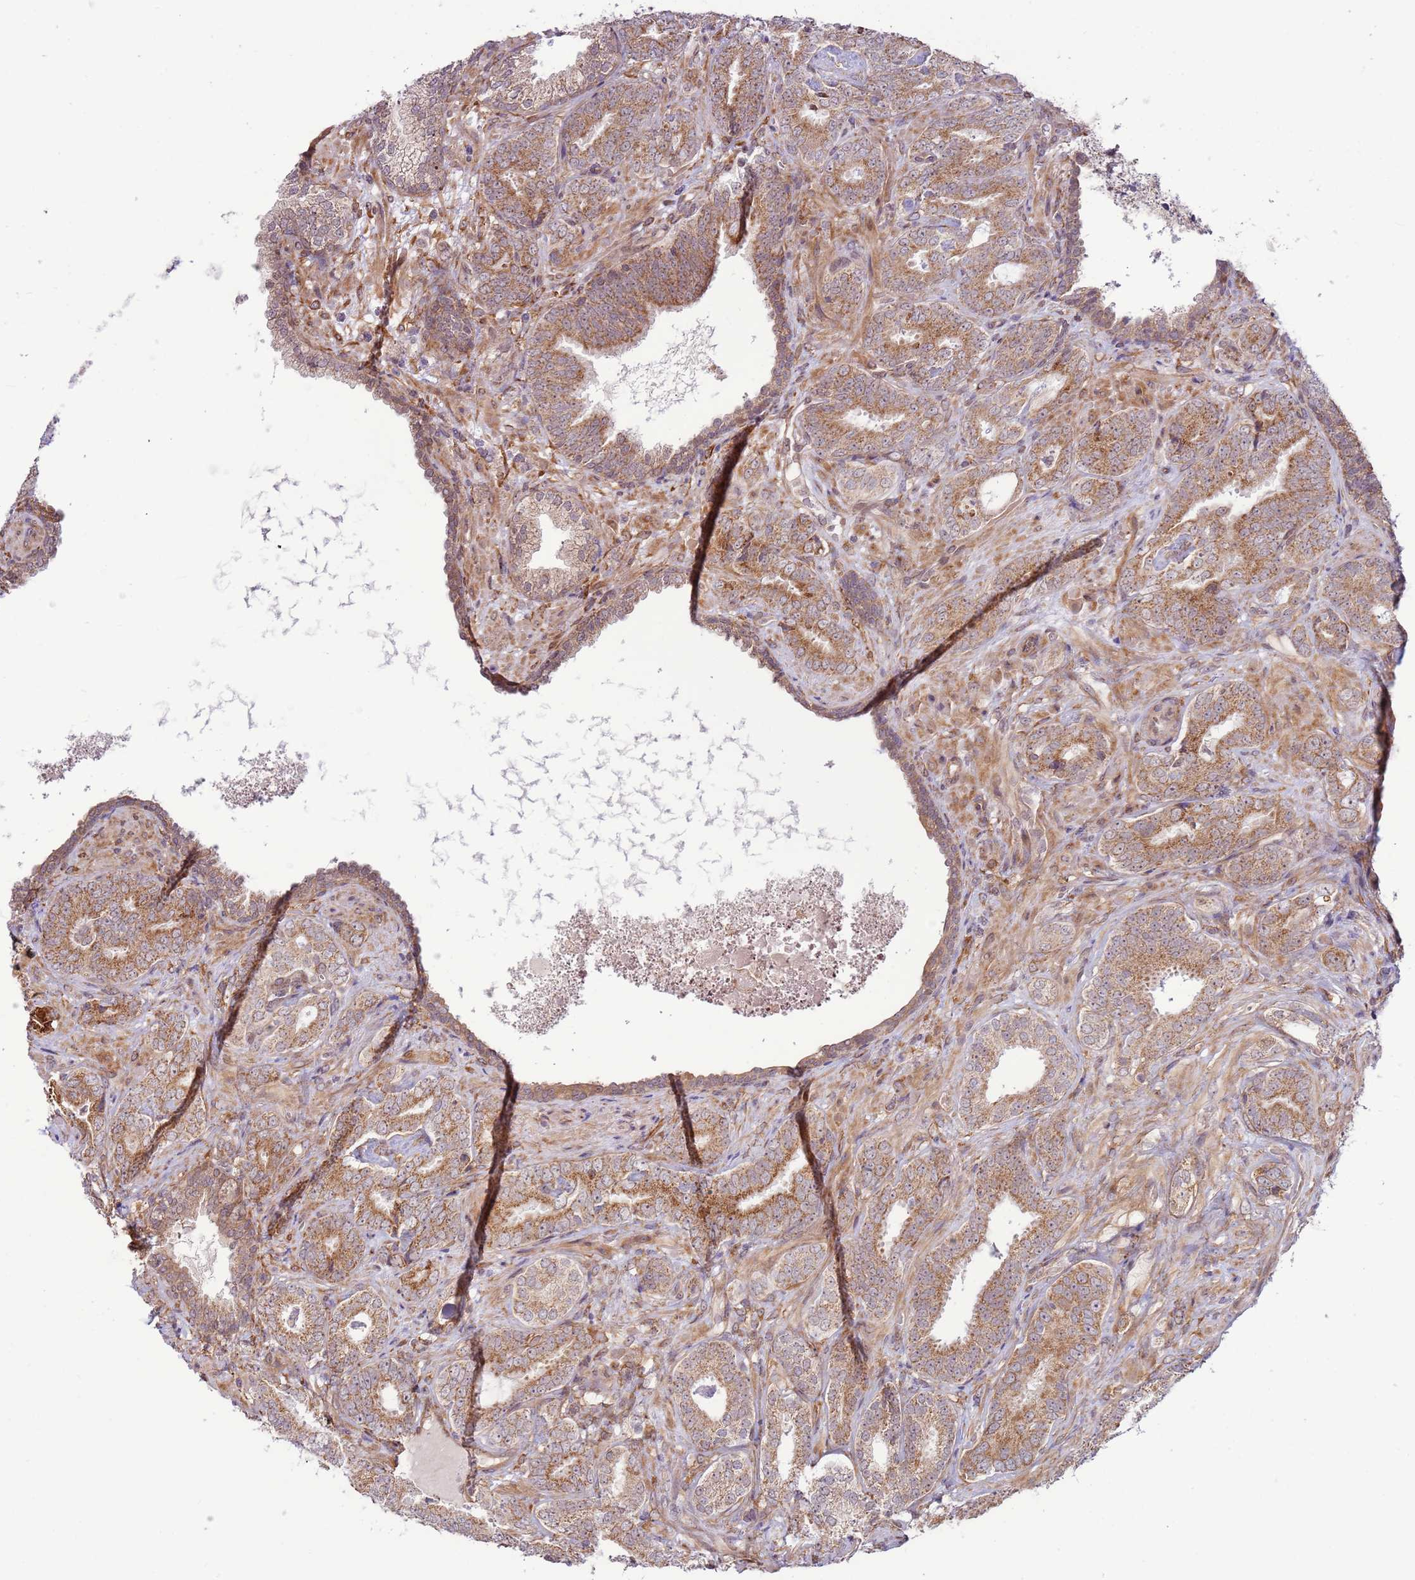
{"staining": {"intensity": "moderate", "quantity": ">75%", "location": "cytoplasmic/membranous"}, "tissue": "prostate cancer", "cell_type": "Tumor cells", "image_type": "cancer", "snomed": [{"axis": "morphology", "description": "Adenocarcinoma, High grade"}, {"axis": "topography", "description": "Prostate"}], "caption": "Protein staining of prostate cancer tissue shows moderate cytoplasmic/membranous expression in approximately >75% of tumor cells.", "gene": "DCAF4", "patient": {"sex": "male", "age": 71}}